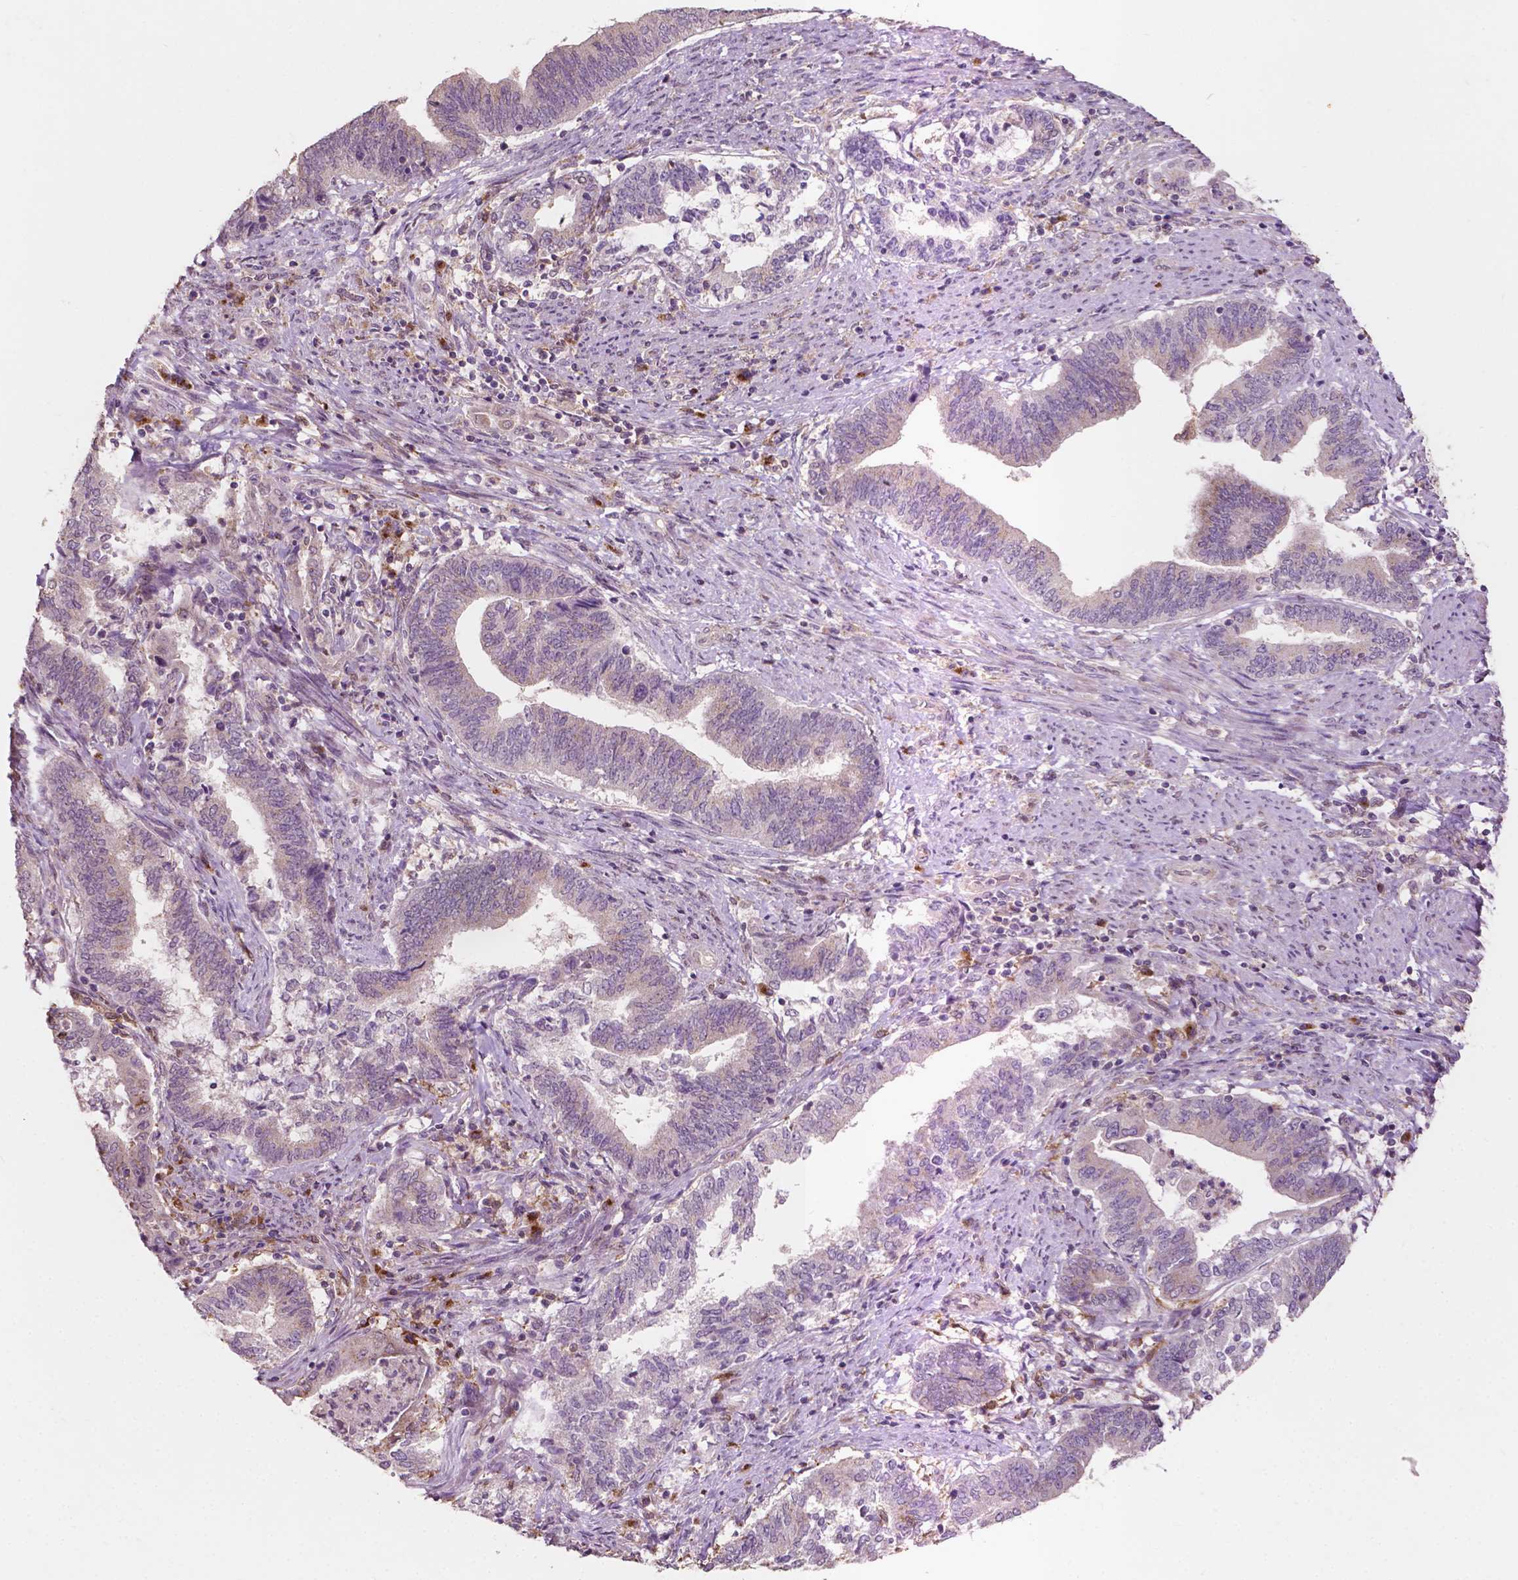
{"staining": {"intensity": "weak", "quantity": "<25%", "location": "cytoplasmic/membranous"}, "tissue": "endometrial cancer", "cell_type": "Tumor cells", "image_type": "cancer", "snomed": [{"axis": "morphology", "description": "Adenocarcinoma, NOS"}, {"axis": "topography", "description": "Endometrium"}], "caption": "A high-resolution micrograph shows immunohistochemistry staining of endometrial adenocarcinoma, which exhibits no significant staining in tumor cells.", "gene": "EBAG9", "patient": {"sex": "female", "age": 65}}